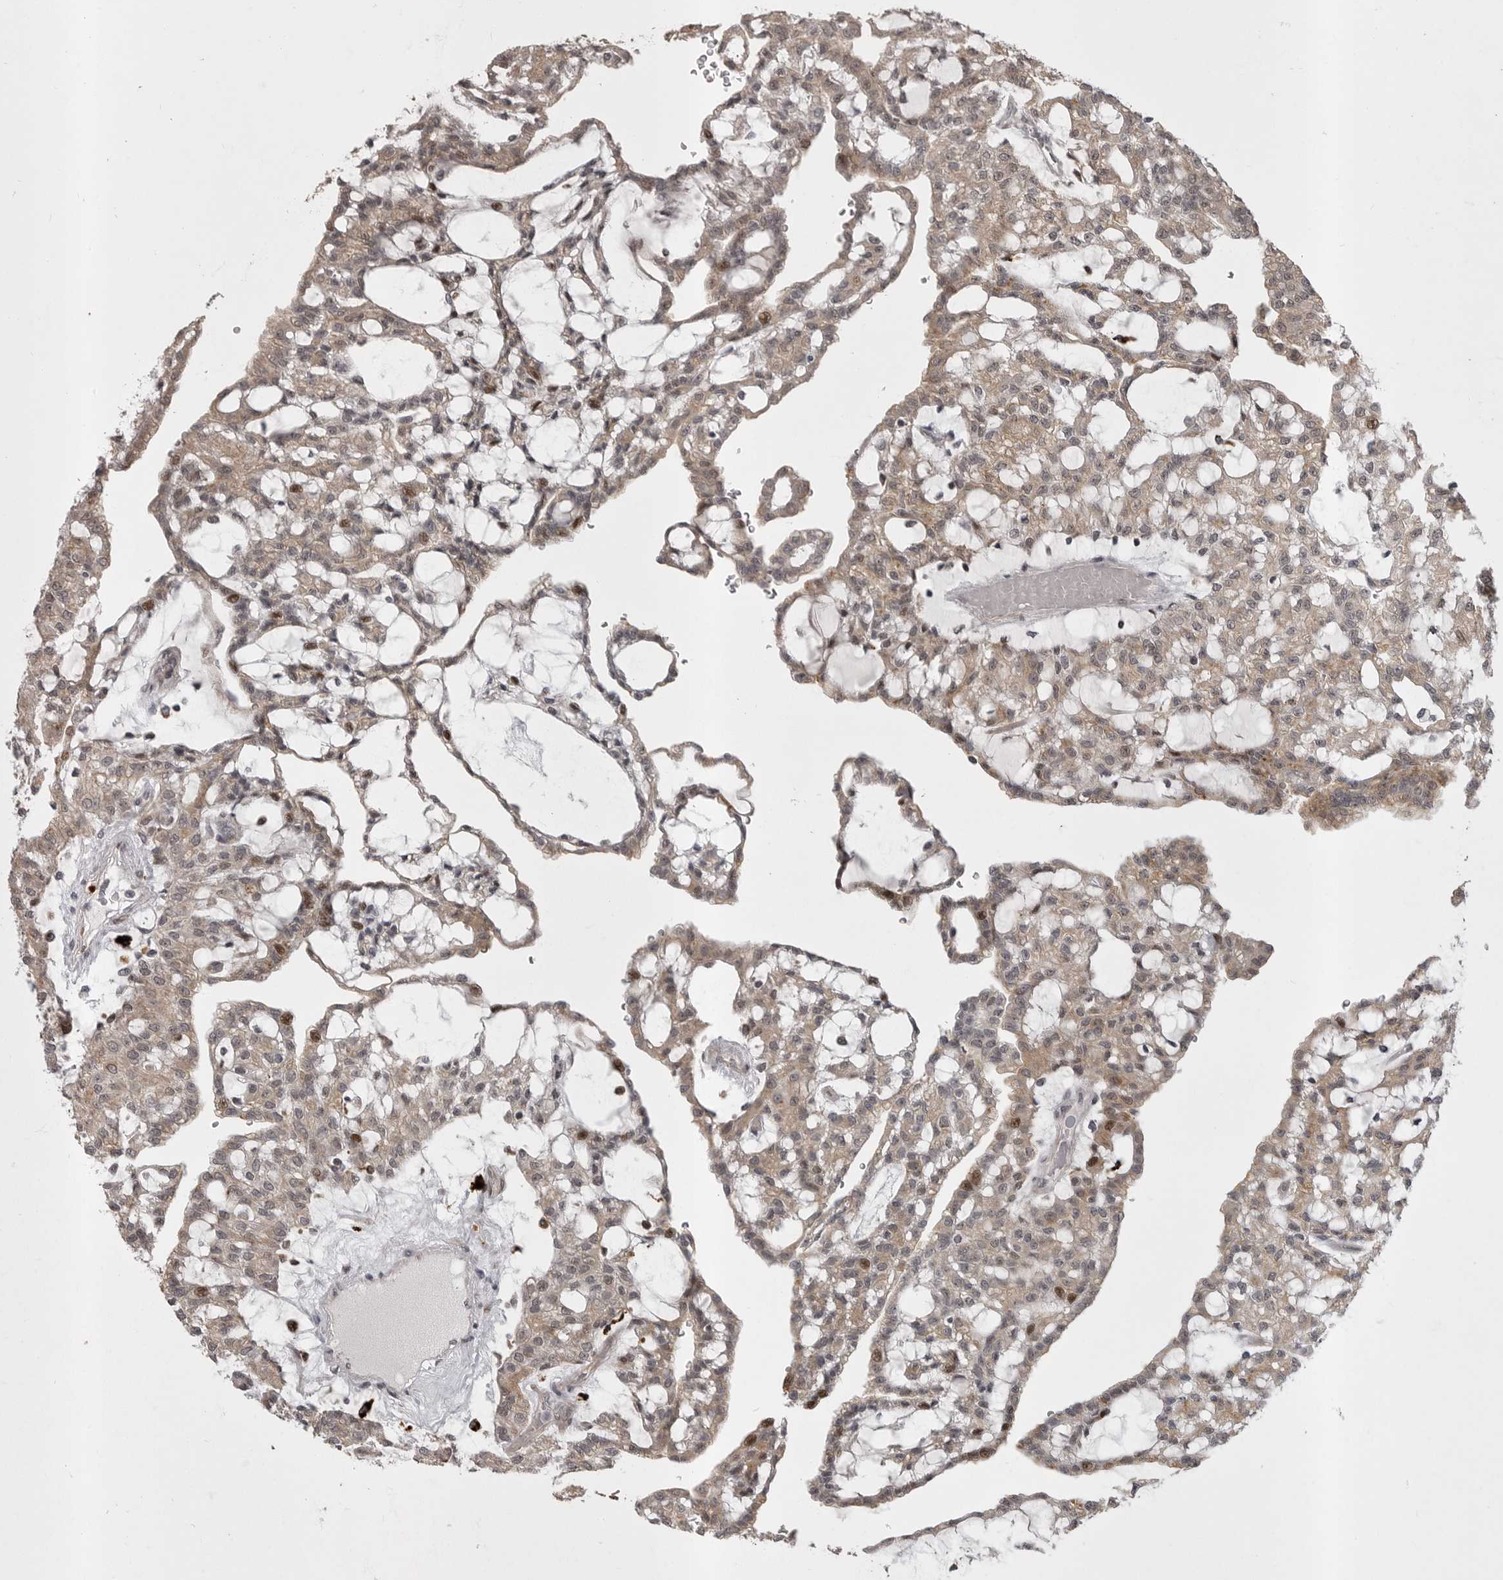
{"staining": {"intensity": "weak", "quantity": ">75%", "location": "cytoplasmic/membranous,nuclear"}, "tissue": "renal cancer", "cell_type": "Tumor cells", "image_type": "cancer", "snomed": [{"axis": "morphology", "description": "Adenocarcinoma, NOS"}, {"axis": "topography", "description": "Kidney"}], "caption": "Protein expression analysis of human renal cancer reveals weak cytoplasmic/membranous and nuclear expression in about >75% of tumor cells.", "gene": "SNX16", "patient": {"sex": "male", "age": 63}}